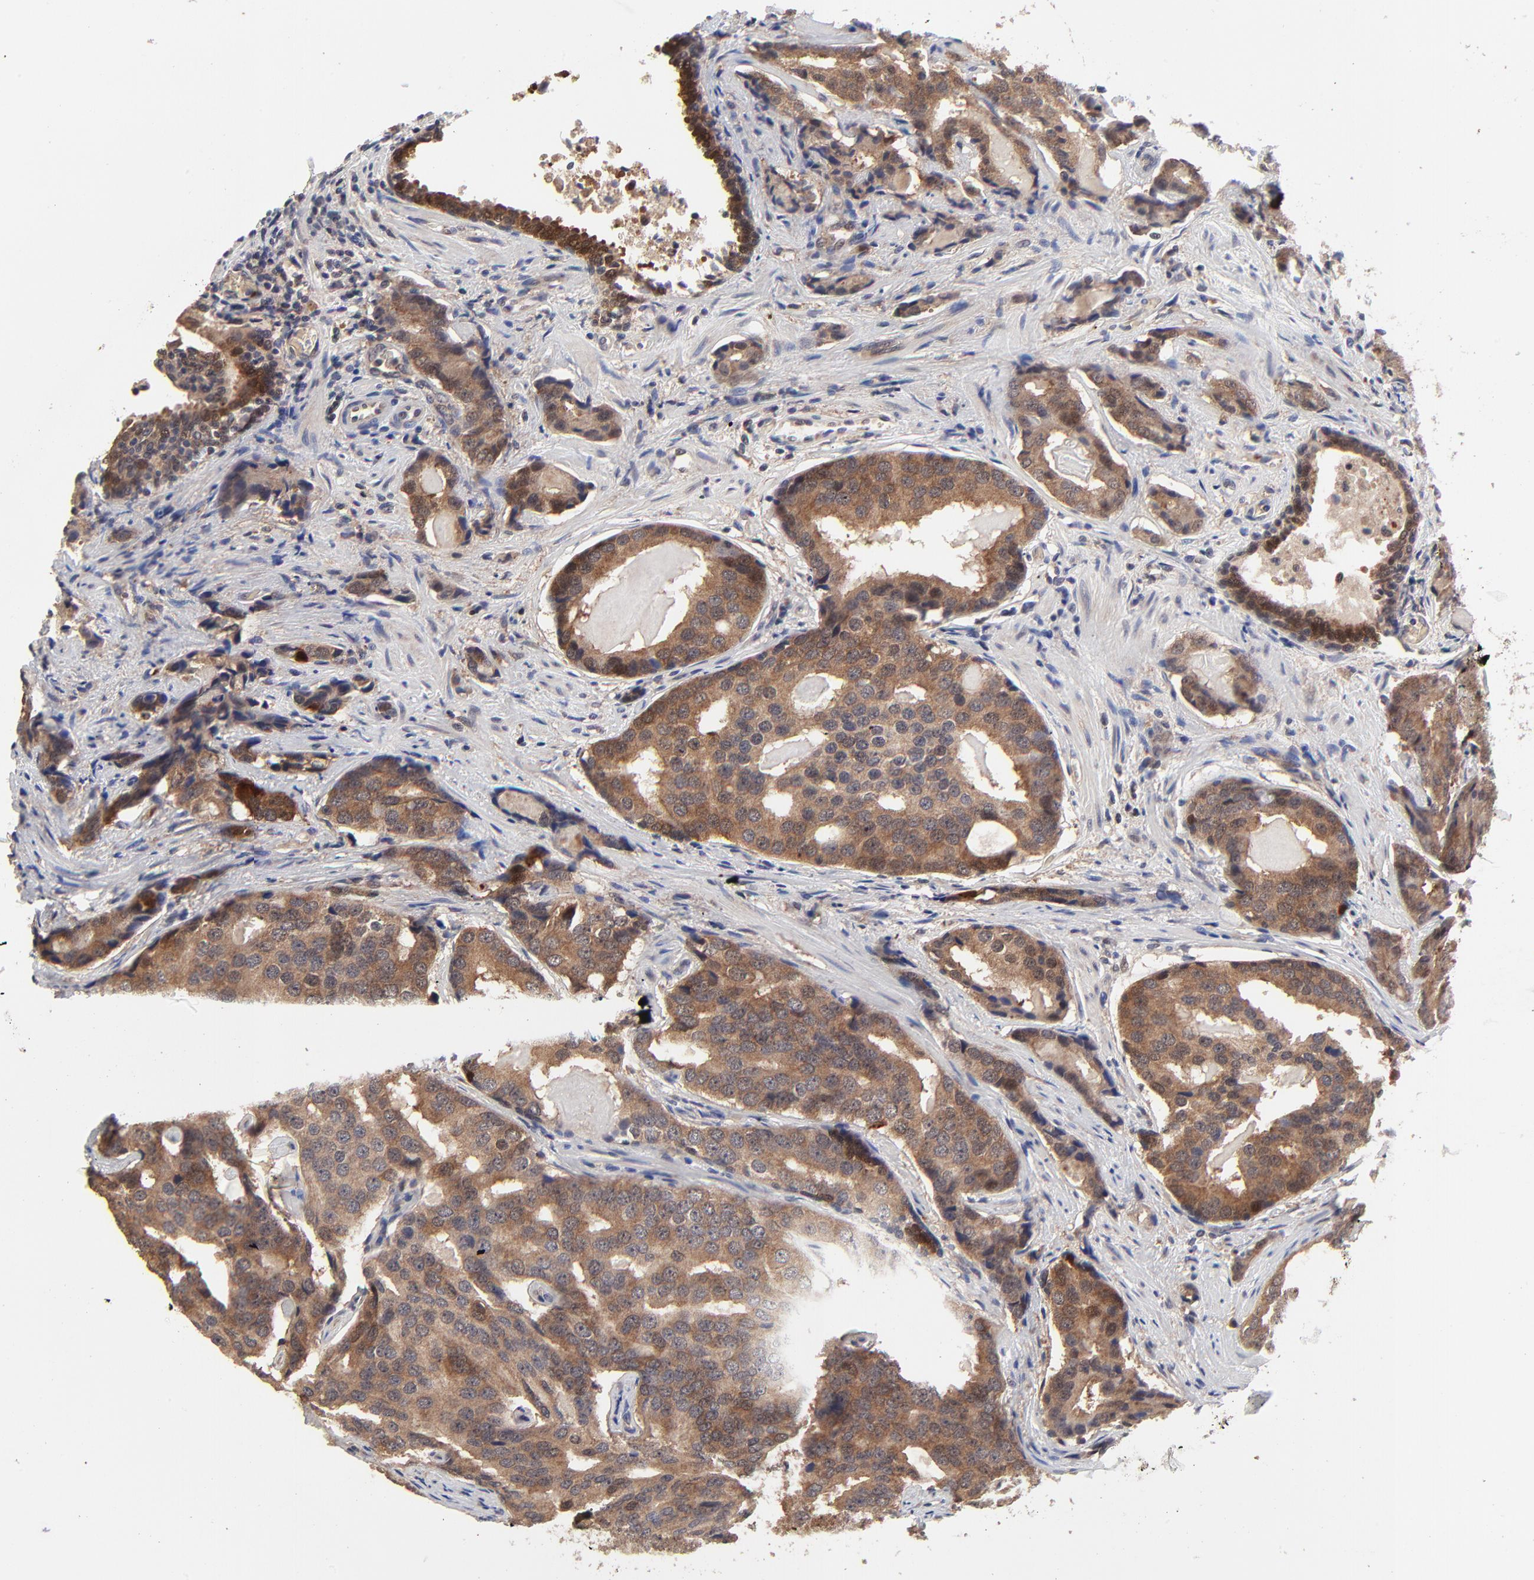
{"staining": {"intensity": "moderate", "quantity": ">75%", "location": "cytoplasmic/membranous,nuclear"}, "tissue": "prostate cancer", "cell_type": "Tumor cells", "image_type": "cancer", "snomed": [{"axis": "morphology", "description": "Adenocarcinoma, High grade"}, {"axis": "topography", "description": "Prostate"}], "caption": "Immunohistochemical staining of human high-grade adenocarcinoma (prostate) exhibits medium levels of moderate cytoplasmic/membranous and nuclear expression in approximately >75% of tumor cells.", "gene": "FRMD8", "patient": {"sex": "male", "age": 58}}